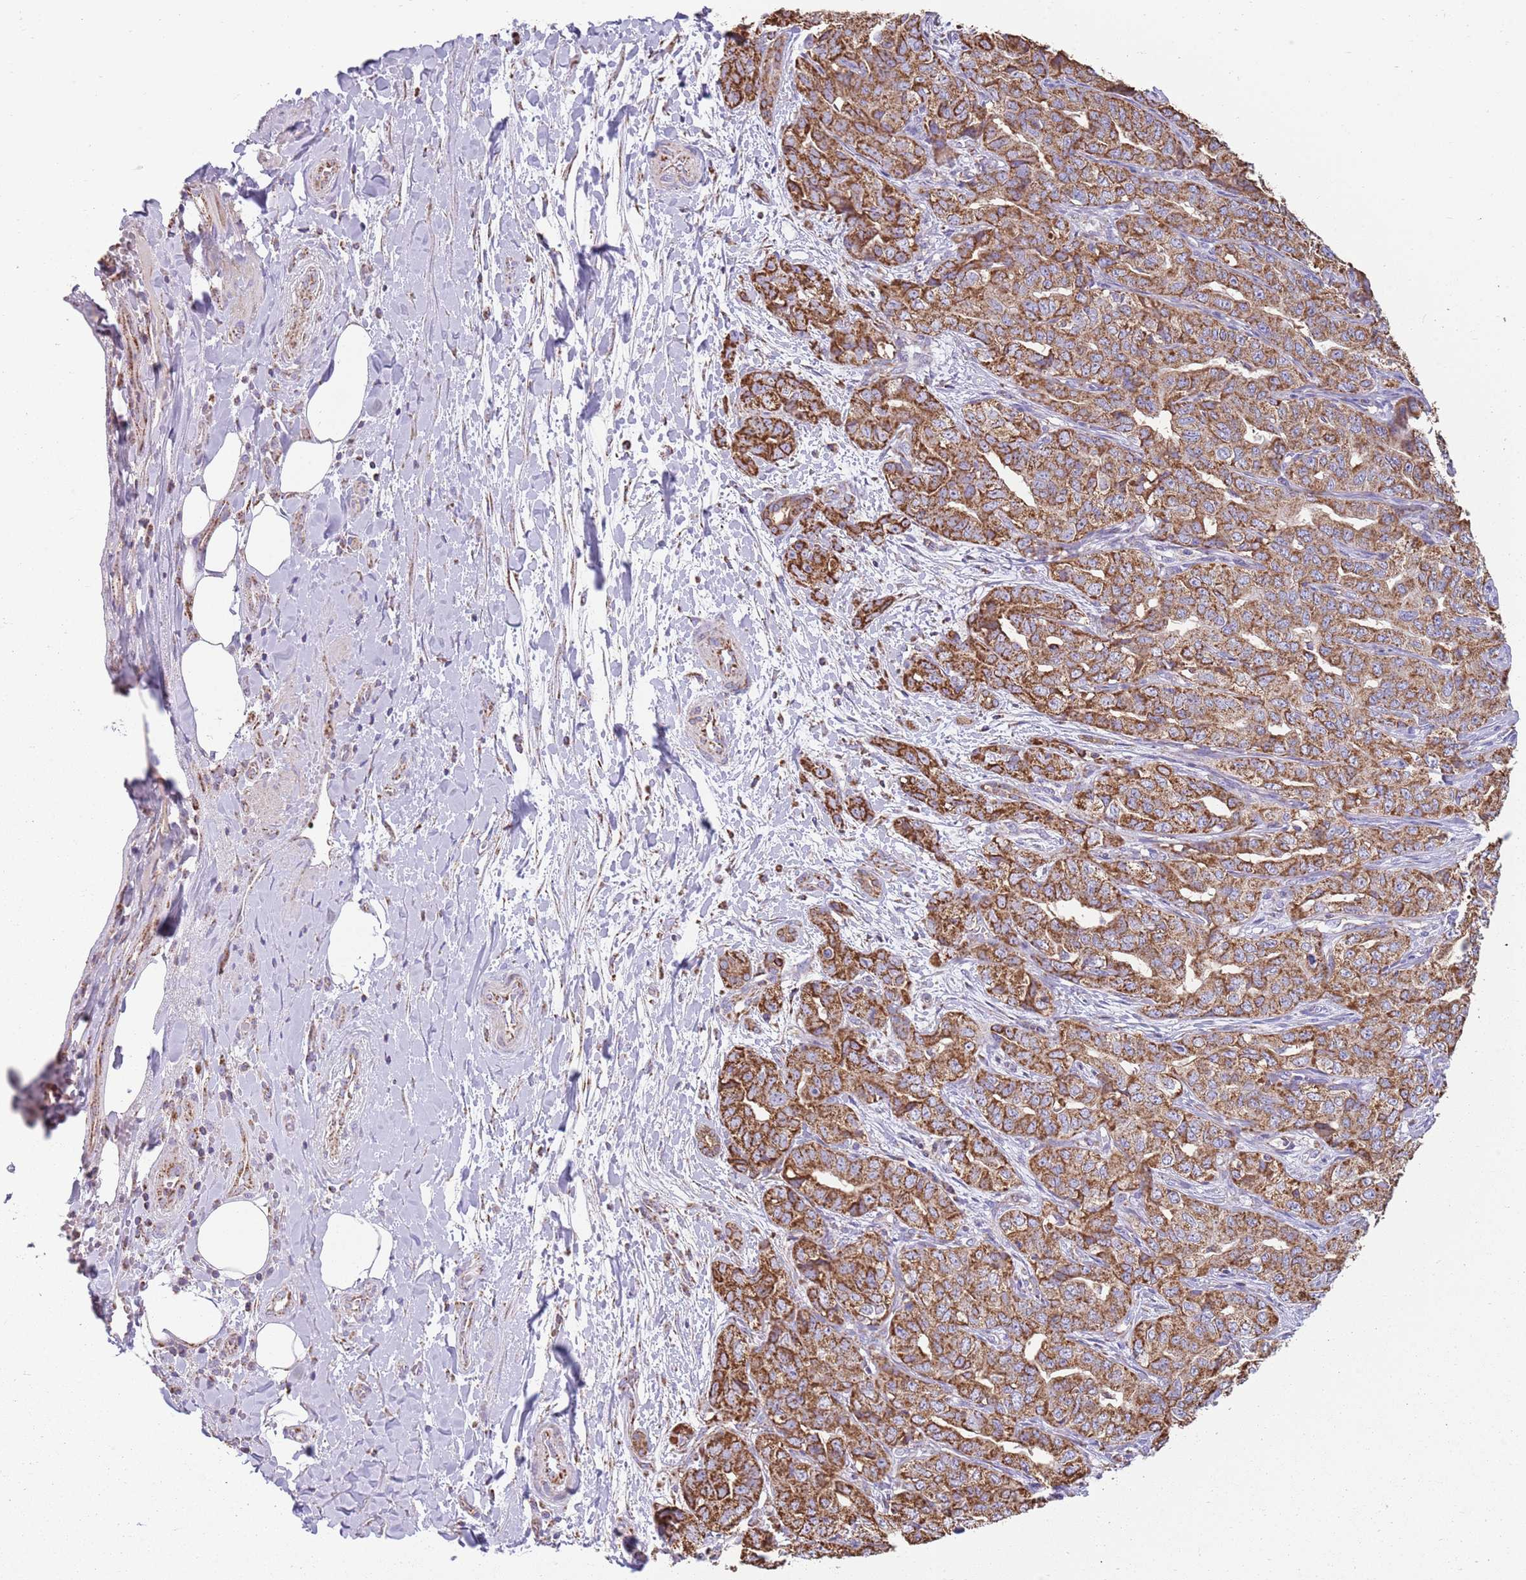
{"staining": {"intensity": "strong", "quantity": ">75%", "location": "cytoplasmic/membranous"}, "tissue": "liver cancer", "cell_type": "Tumor cells", "image_type": "cancer", "snomed": [{"axis": "morphology", "description": "Cholangiocarcinoma"}, {"axis": "topography", "description": "Liver"}], "caption": "Liver cancer stained with a protein marker reveals strong staining in tumor cells.", "gene": "TTLL1", "patient": {"sex": "male", "age": 59}}